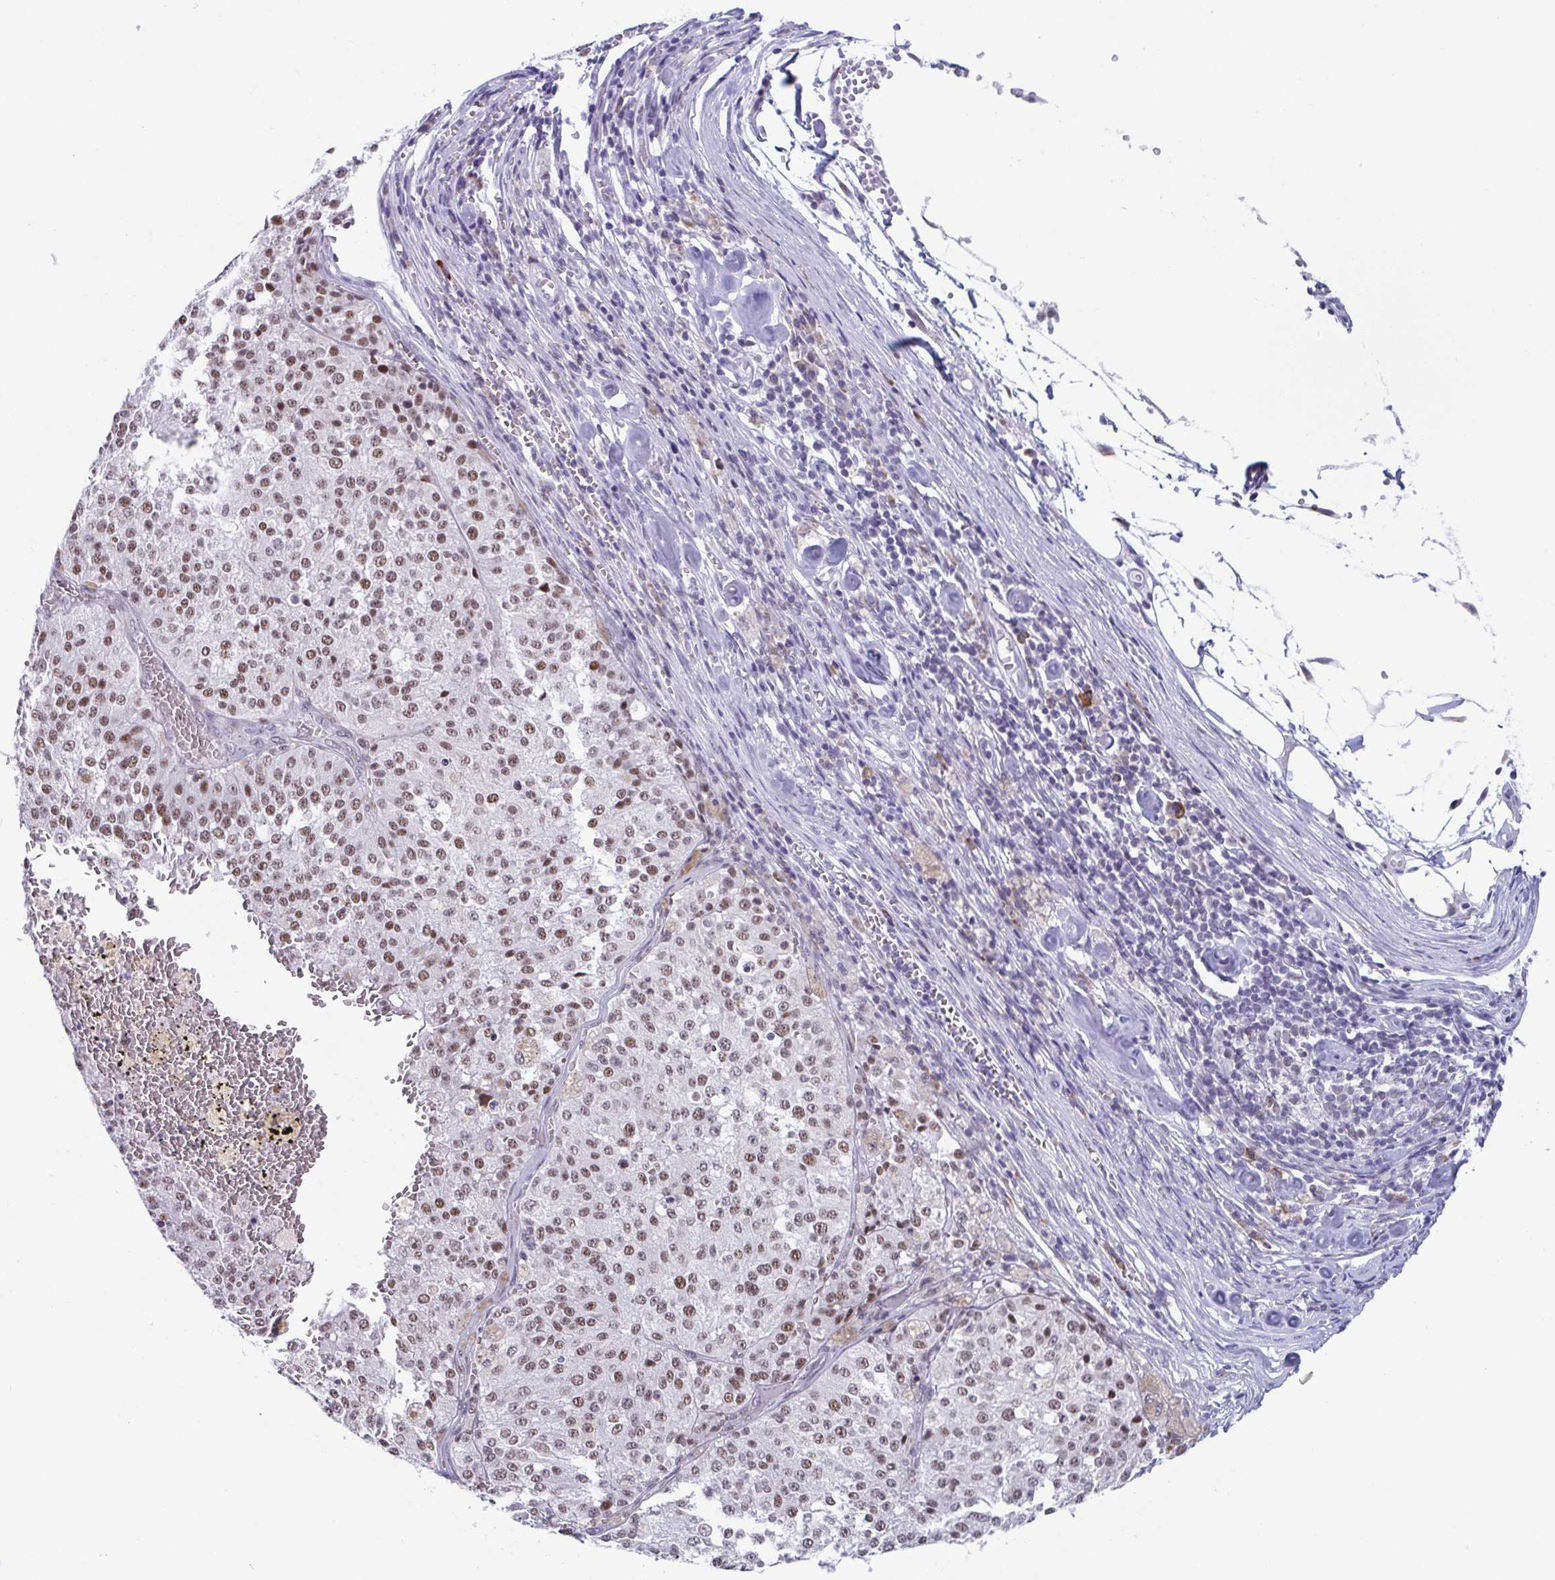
{"staining": {"intensity": "moderate", "quantity": ">75%", "location": "nuclear"}, "tissue": "melanoma", "cell_type": "Tumor cells", "image_type": "cancer", "snomed": [{"axis": "morphology", "description": "Malignant melanoma, Metastatic site"}, {"axis": "topography", "description": "Lymph node"}], "caption": "High-power microscopy captured an immunohistochemistry (IHC) image of melanoma, revealing moderate nuclear staining in approximately >75% of tumor cells.", "gene": "WDR72", "patient": {"sex": "female", "age": 64}}